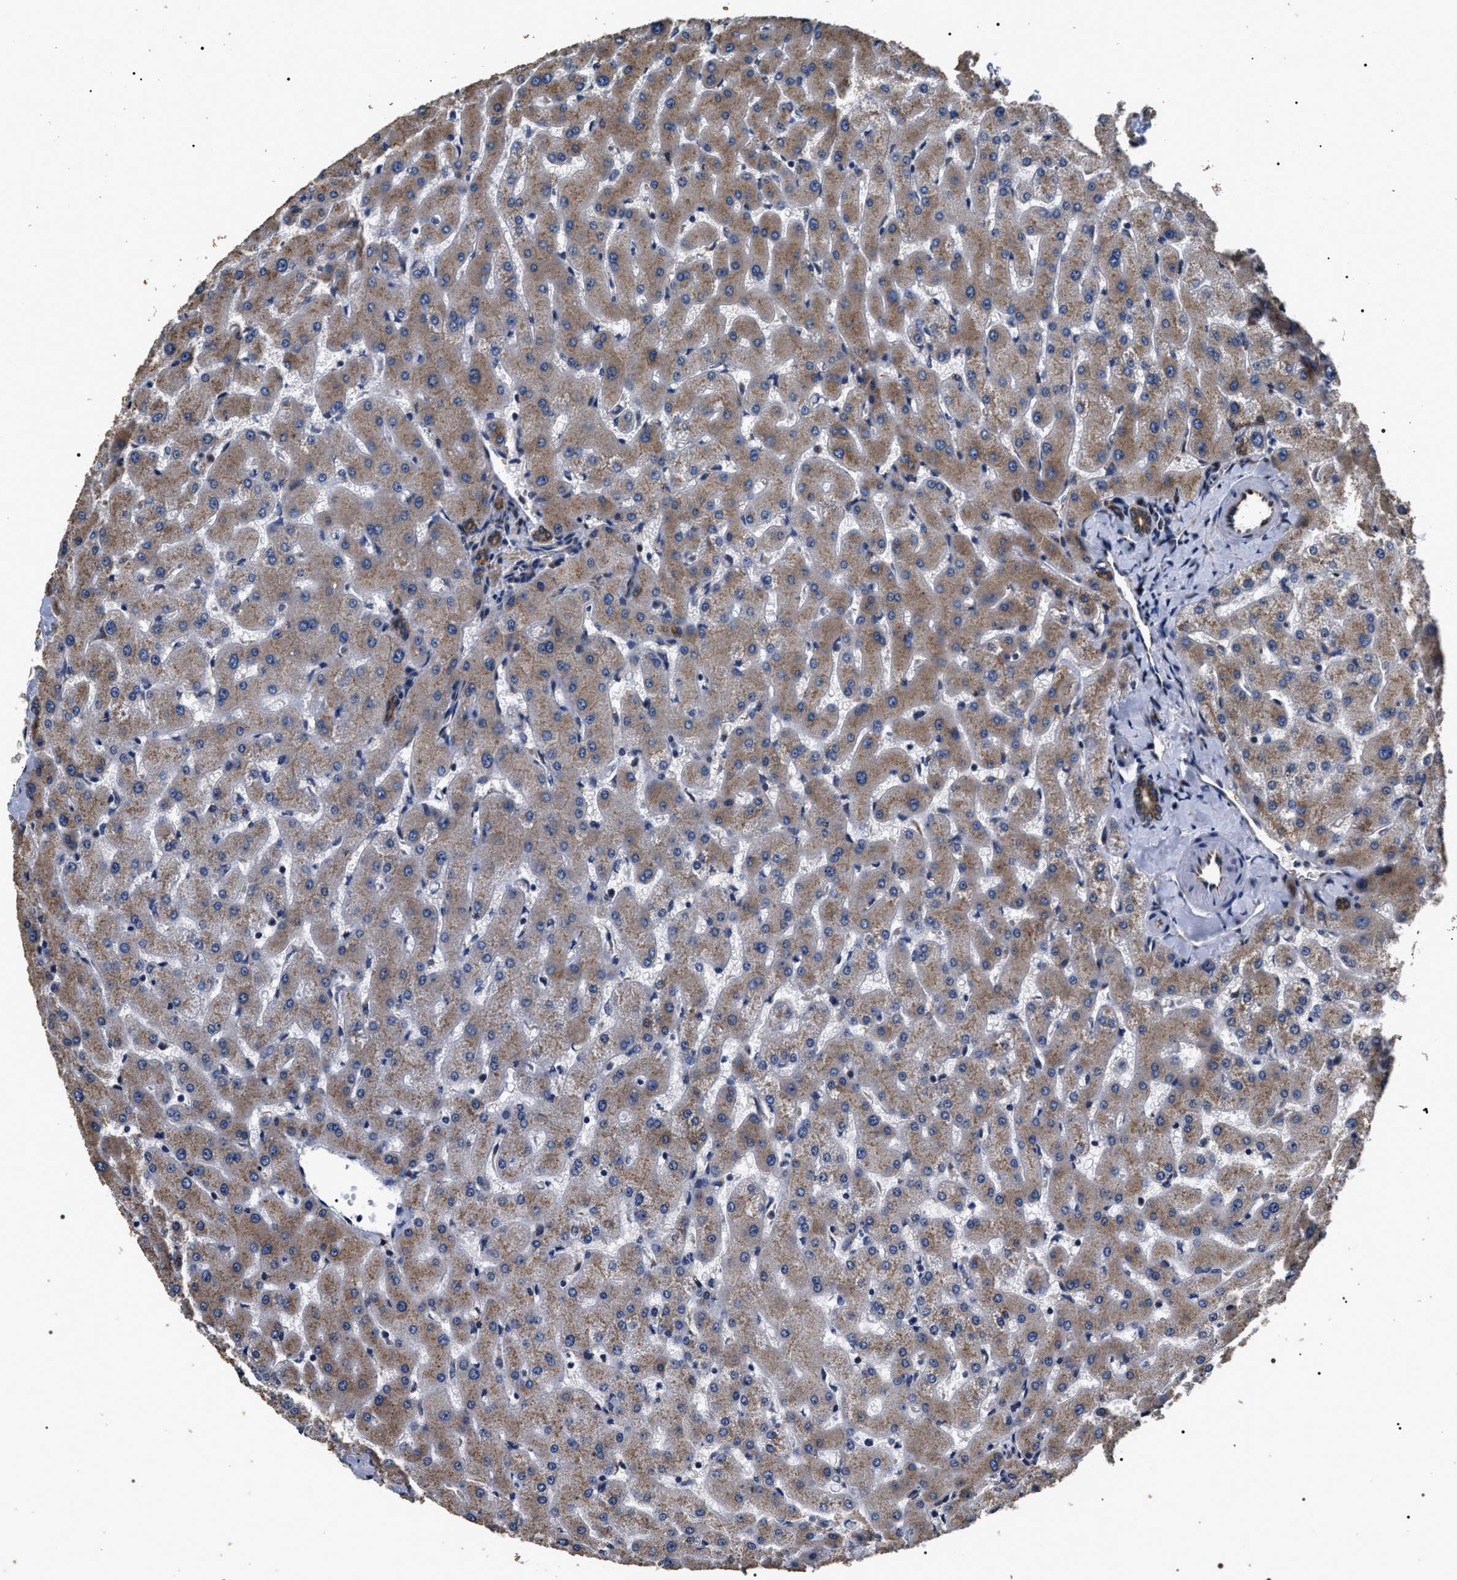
{"staining": {"intensity": "moderate", "quantity": ">75%", "location": "cytoplasmic/membranous"}, "tissue": "liver", "cell_type": "Cholangiocytes", "image_type": "normal", "snomed": [{"axis": "morphology", "description": "Normal tissue, NOS"}, {"axis": "topography", "description": "Liver"}], "caption": "Immunohistochemical staining of benign liver displays moderate cytoplasmic/membranous protein expression in about >75% of cholangiocytes. The staining was performed using DAB (3,3'-diaminobenzidine) to visualize the protein expression in brown, while the nuclei were stained in blue with hematoxylin (Magnification: 20x).", "gene": "KTN1", "patient": {"sex": "female", "age": 63}}